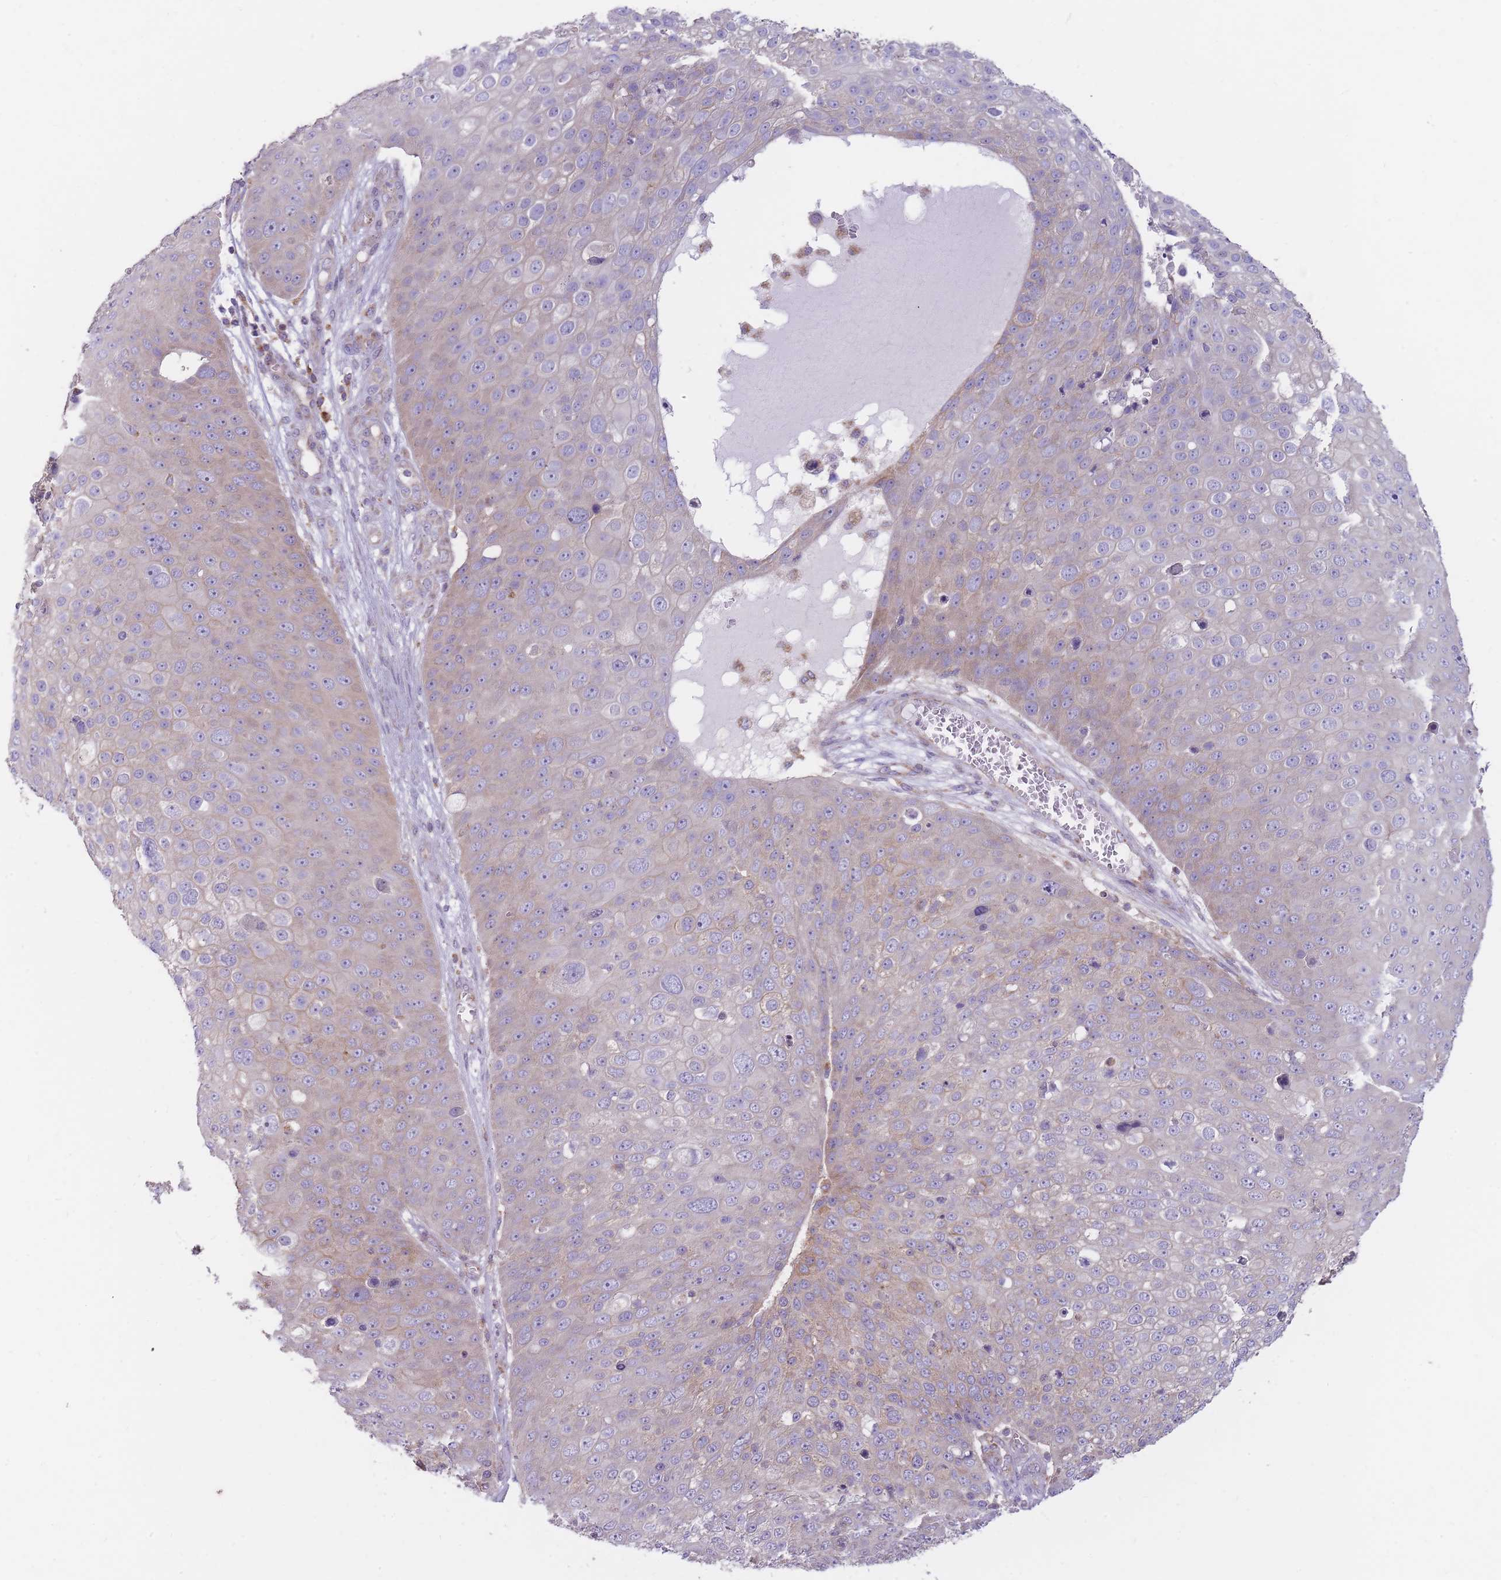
{"staining": {"intensity": "weak", "quantity": "25%-75%", "location": "cytoplasmic/membranous"}, "tissue": "skin cancer", "cell_type": "Tumor cells", "image_type": "cancer", "snomed": [{"axis": "morphology", "description": "Squamous cell carcinoma, NOS"}, {"axis": "topography", "description": "Skin"}], "caption": "IHC of squamous cell carcinoma (skin) reveals low levels of weak cytoplasmic/membranous staining in approximately 25%-75% of tumor cells.", "gene": "NDUFA9", "patient": {"sex": "male", "age": 71}}